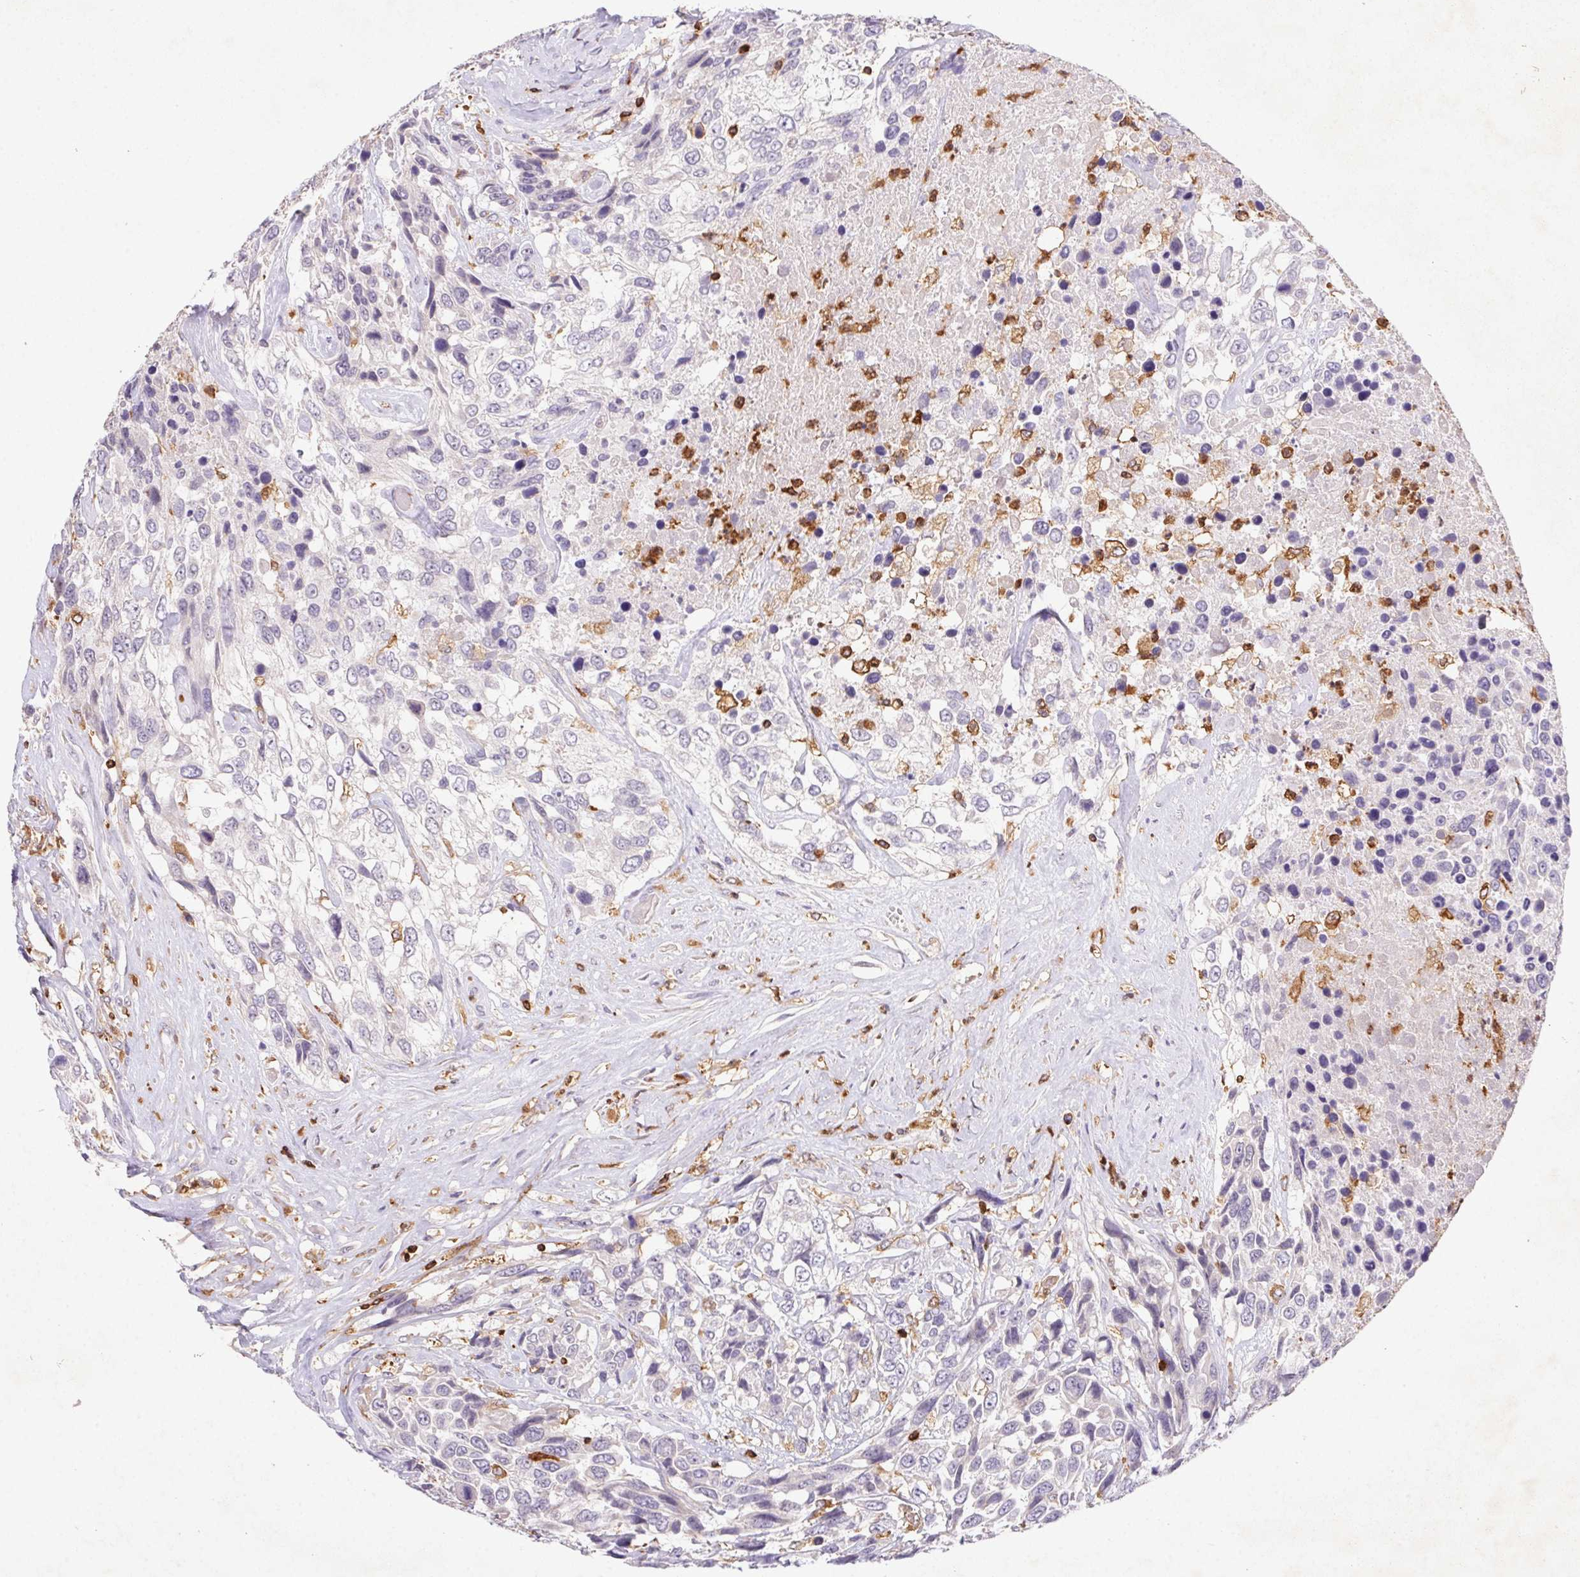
{"staining": {"intensity": "negative", "quantity": "none", "location": "none"}, "tissue": "urothelial cancer", "cell_type": "Tumor cells", "image_type": "cancer", "snomed": [{"axis": "morphology", "description": "Urothelial carcinoma, High grade"}, {"axis": "topography", "description": "Urinary bladder"}], "caption": "Micrograph shows no significant protein positivity in tumor cells of urothelial cancer.", "gene": "APBB1IP", "patient": {"sex": "female", "age": 70}}